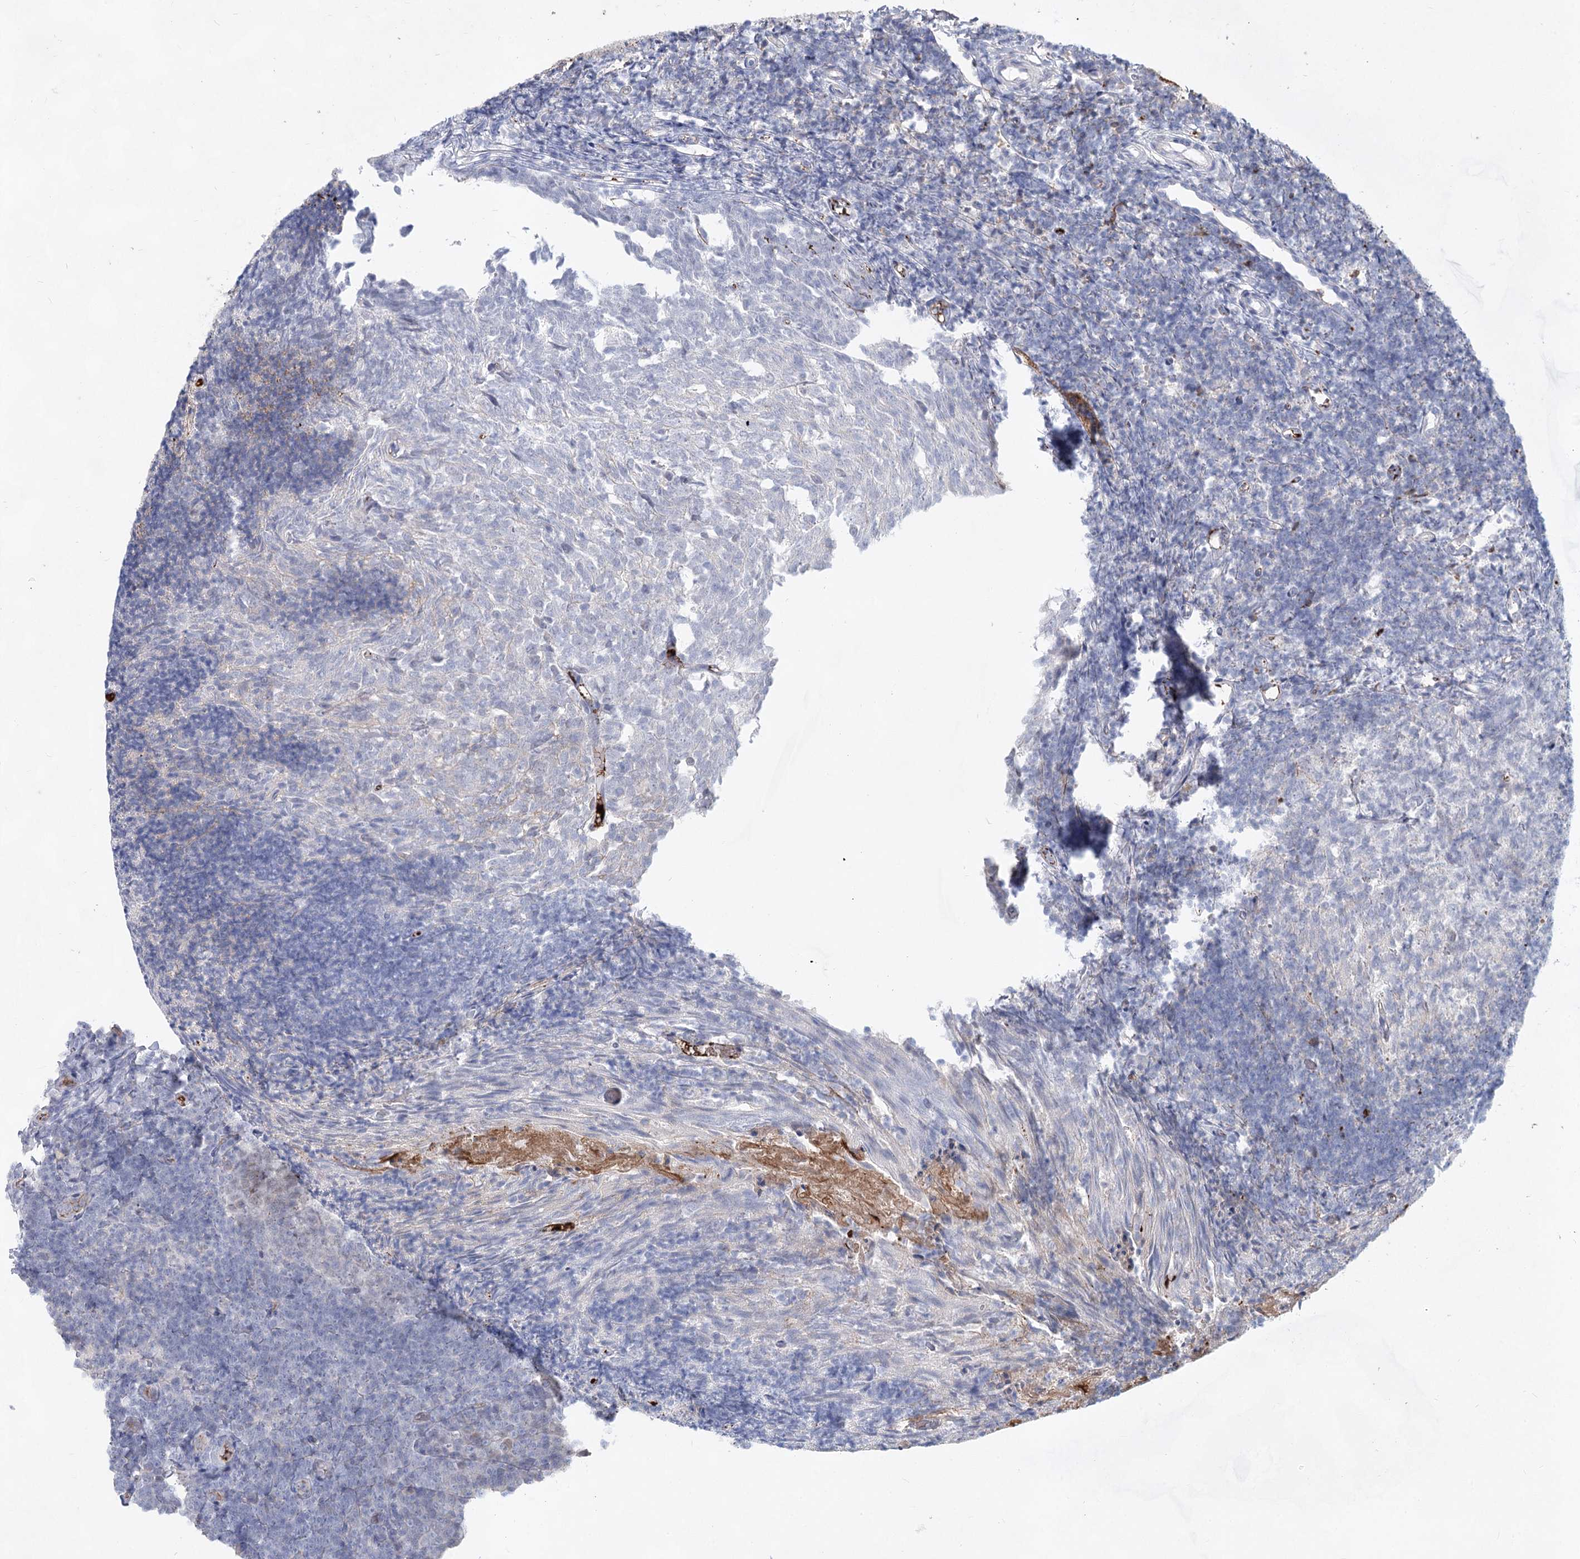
{"staining": {"intensity": "negative", "quantity": "none", "location": "none"}, "tissue": "tonsil", "cell_type": "Germinal center cells", "image_type": "normal", "snomed": [{"axis": "morphology", "description": "Normal tissue, NOS"}, {"axis": "topography", "description": "Tonsil"}], "caption": "This is an immunohistochemistry image of unremarkable tonsil. There is no expression in germinal center cells.", "gene": "TASOR2", "patient": {"sex": "female", "age": 10}}